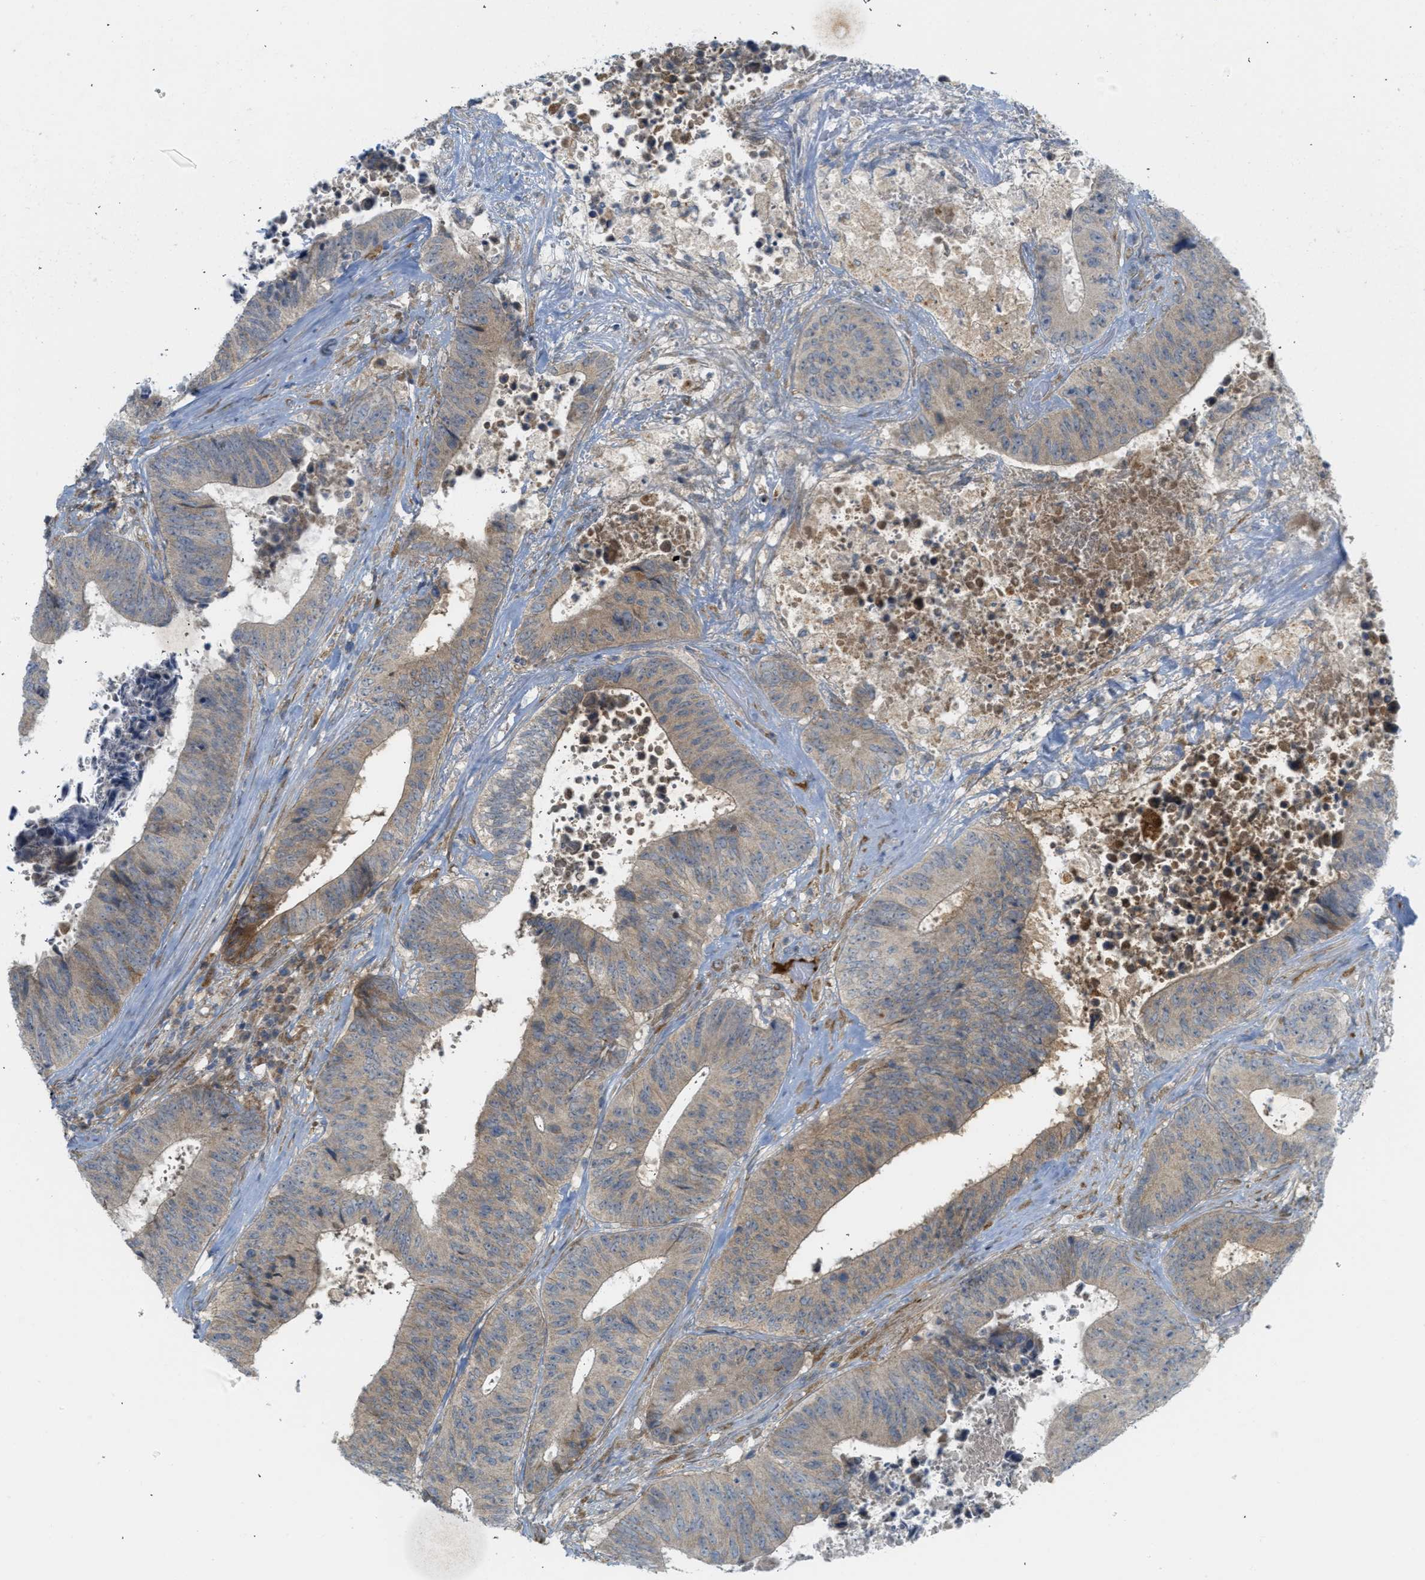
{"staining": {"intensity": "weak", "quantity": ">75%", "location": "cytoplasmic/membranous"}, "tissue": "colorectal cancer", "cell_type": "Tumor cells", "image_type": "cancer", "snomed": [{"axis": "morphology", "description": "Adenocarcinoma, NOS"}, {"axis": "topography", "description": "Rectum"}], "caption": "A micrograph showing weak cytoplasmic/membranous expression in approximately >75% of tumor cells in colorectal adenocarcinoma, as visualized by brown immunohistochemical staining.", "gene": "PROC", "patient": {"sex": "male", "age": 72}}